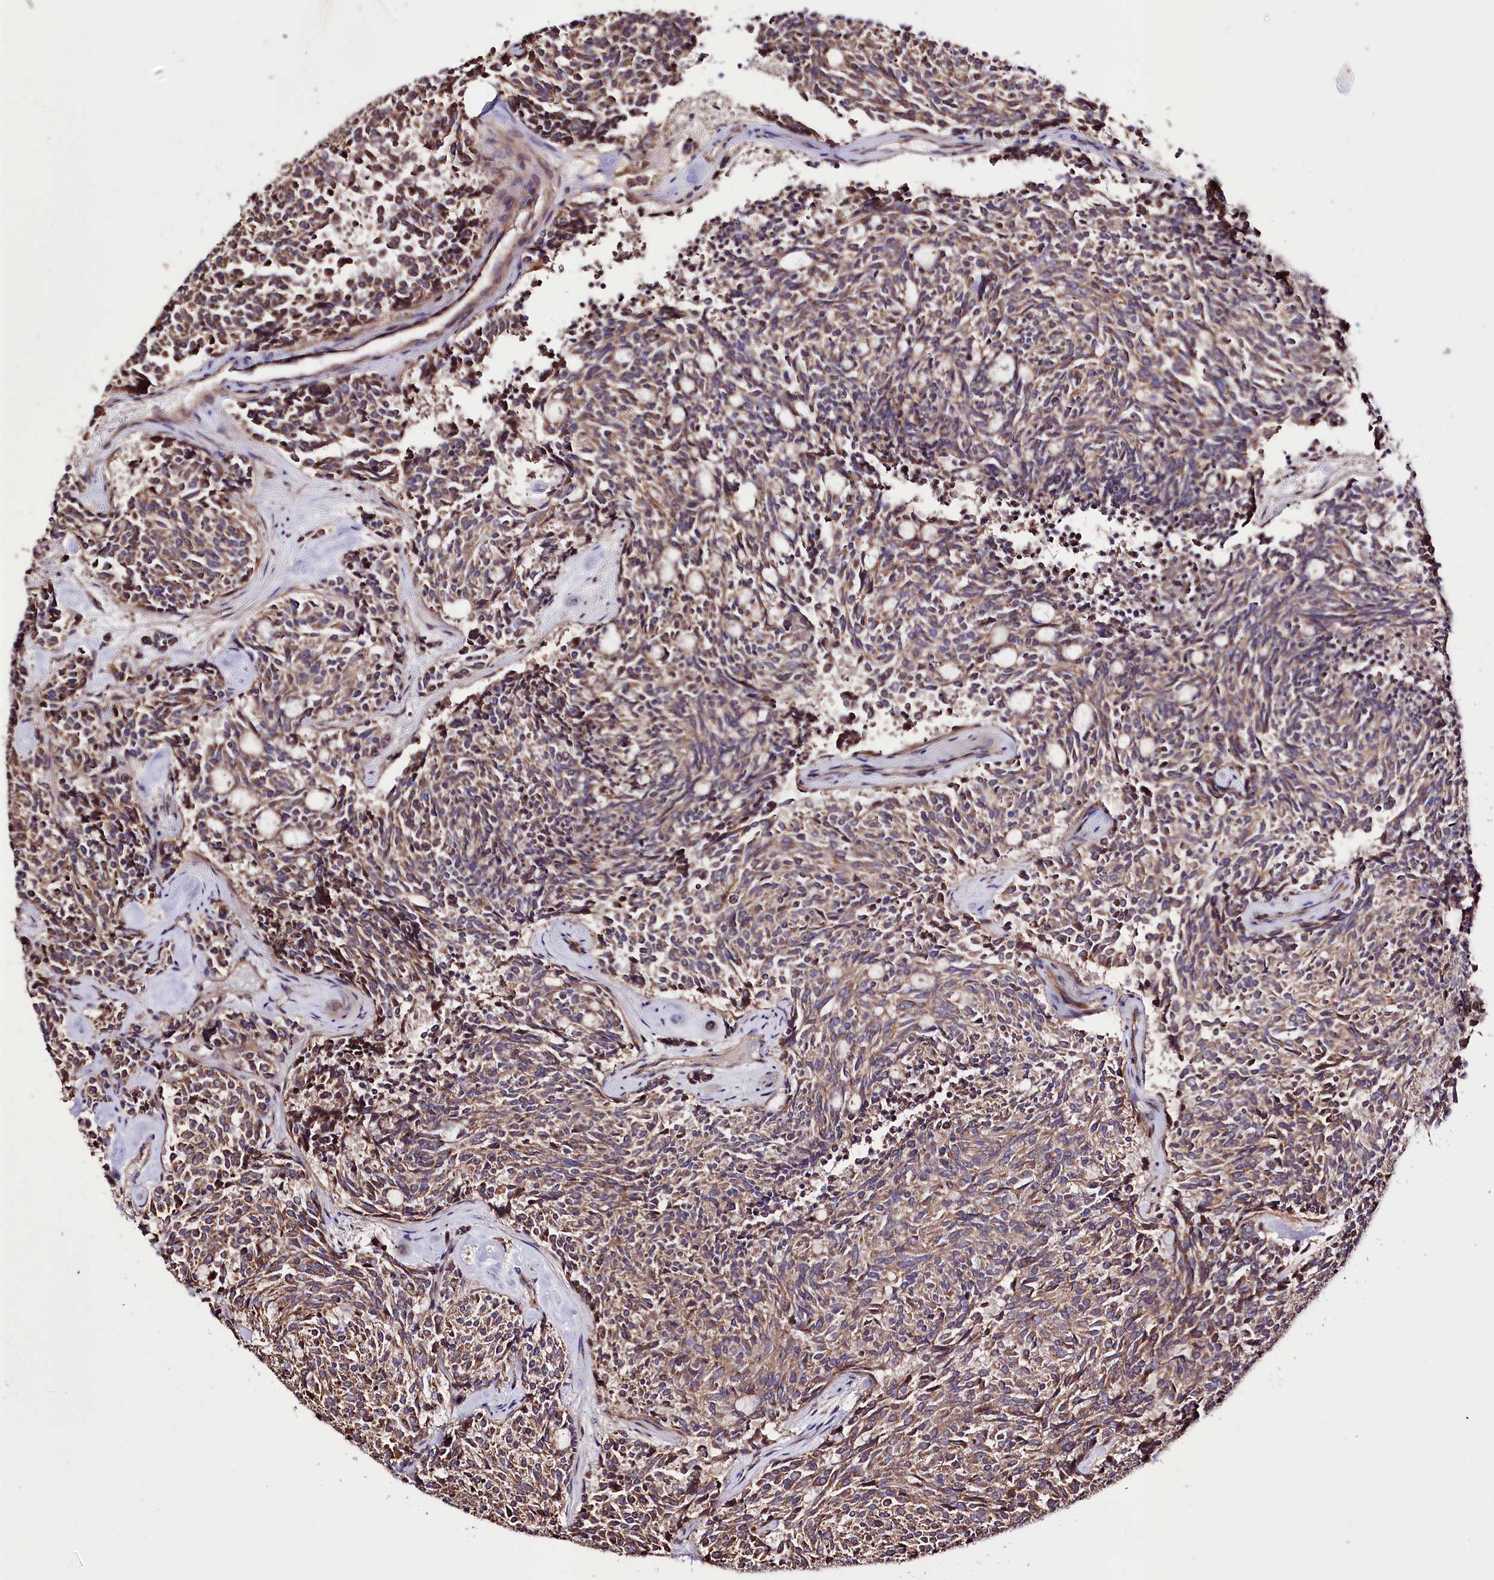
{"staining": {"intensity": "weak", "quantity": ">75%", "location": "cytoplasmic/membranous"}, "tissue": "carcinoid", "cell_type": "Tumor cells", "image_type": "cancer", "snomed": [{"axis": "morphology", "description": "Carcinoid, malignant, NOS"}, {"axis": "topography", "description": "Pancreas"}], "caption": "Immunohistochemical staining of human carcinoid reveals low levels of weak cytoplasmic/membranous protein expression in about >75% of tumor cells. Using DAB (brown) and hematoxylin (blue) stains, captured at high magnification using brightfield microscopy.", "gene": "WWC1", "patient": {"sex": "female", "age": 54}}